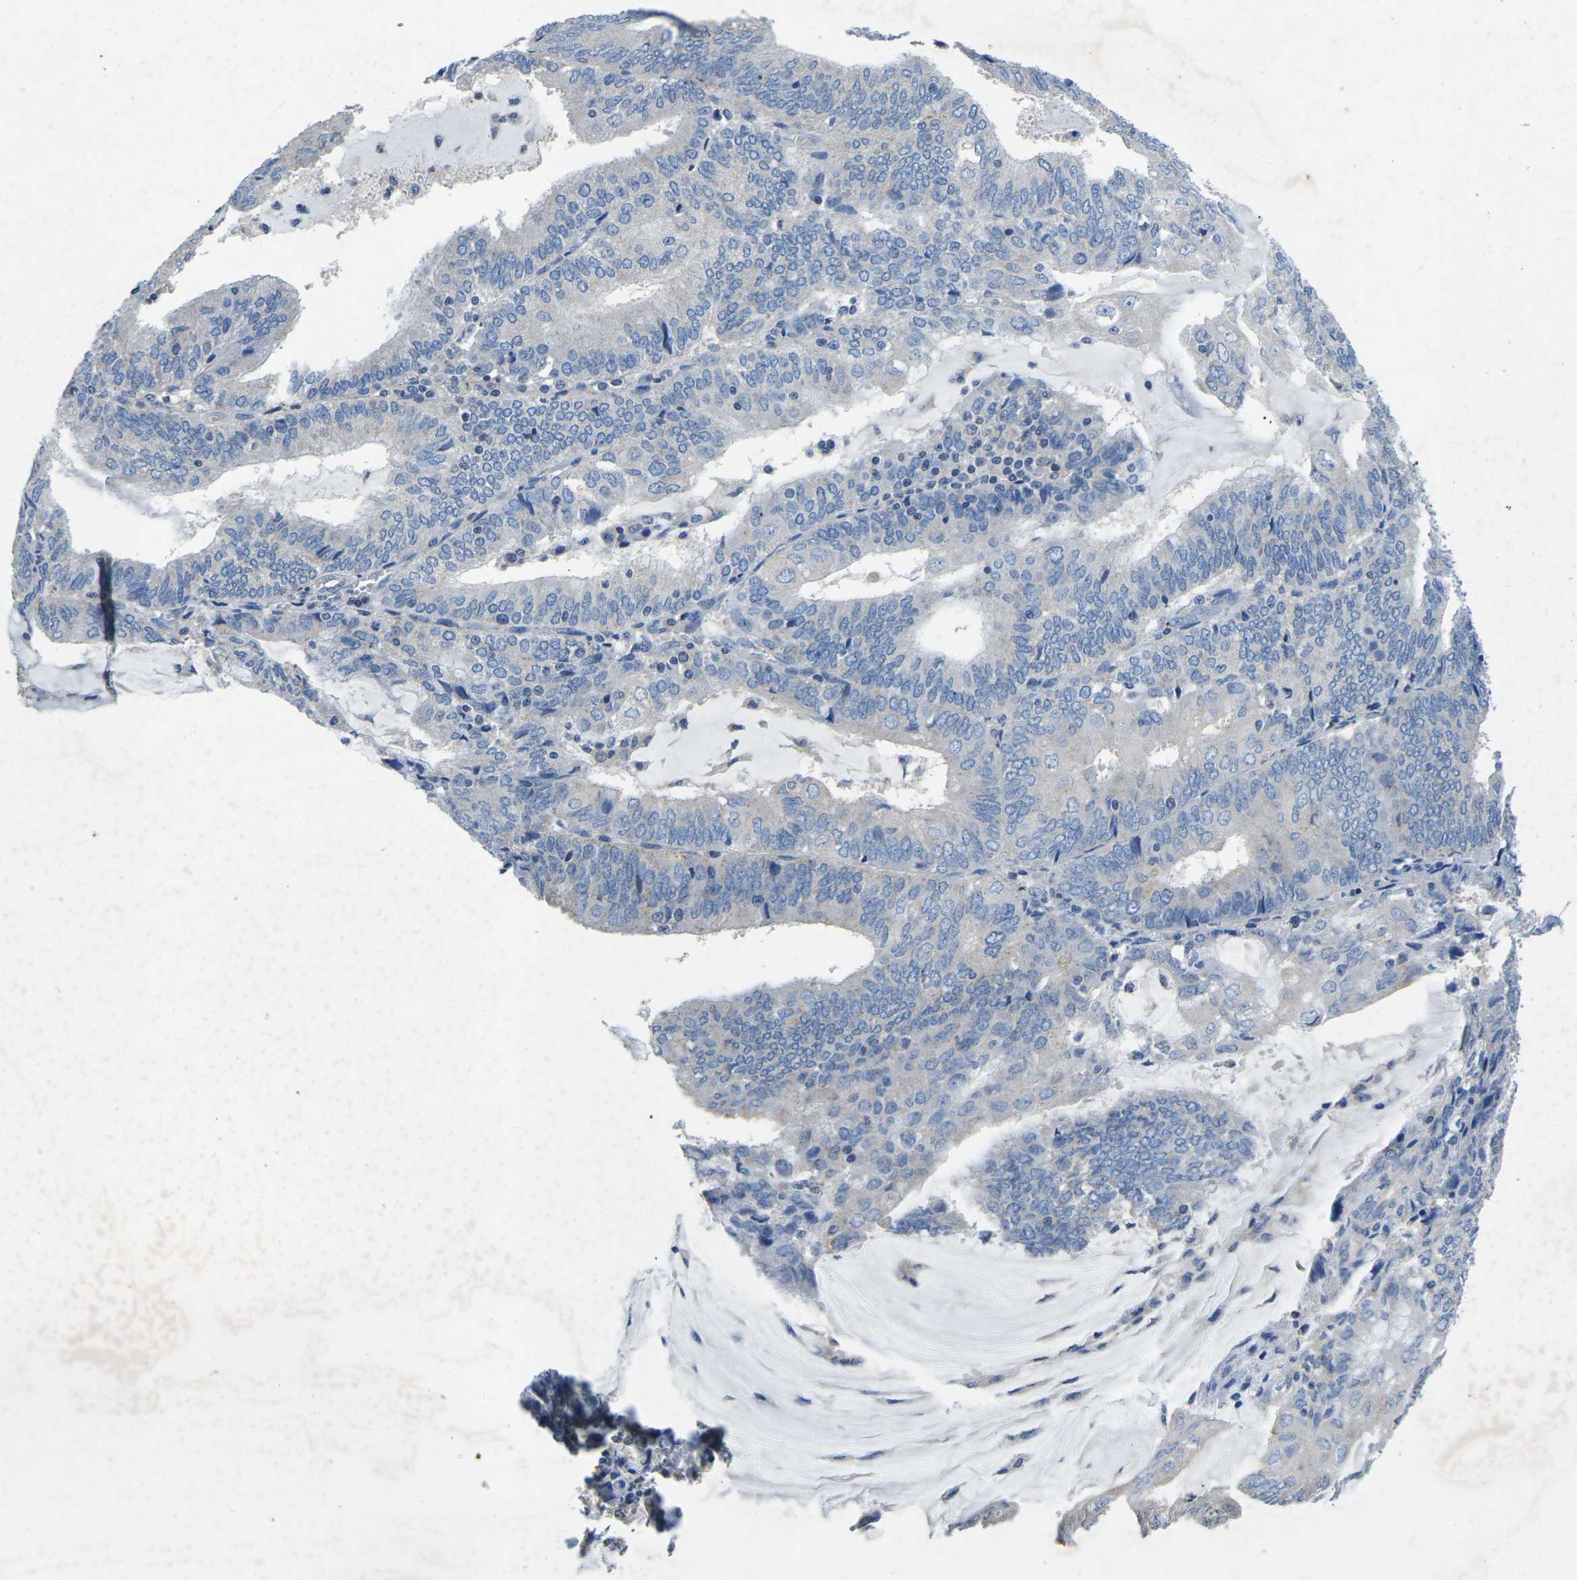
{"staining": {"intensity": "negative", "quantity": "none", "location": "none"}, "tissue": "endometrial cancer", "cell_type": "Tumor cells", "image_type": "cancer", "snomed": [{"axis": "morphology", "description": "Adenocarcinoma, NOS"}, {"axis": "topography", "description": "Endometrium"}], "caption": "Immunohistochemistry histopathology image of endometrial cancer (adenocarcinoma) stained for a protein (brown), which displays no expression in tumor cells.", "gene": "PDCD6IP", "patient": {"sex": "female", "age": 81}}